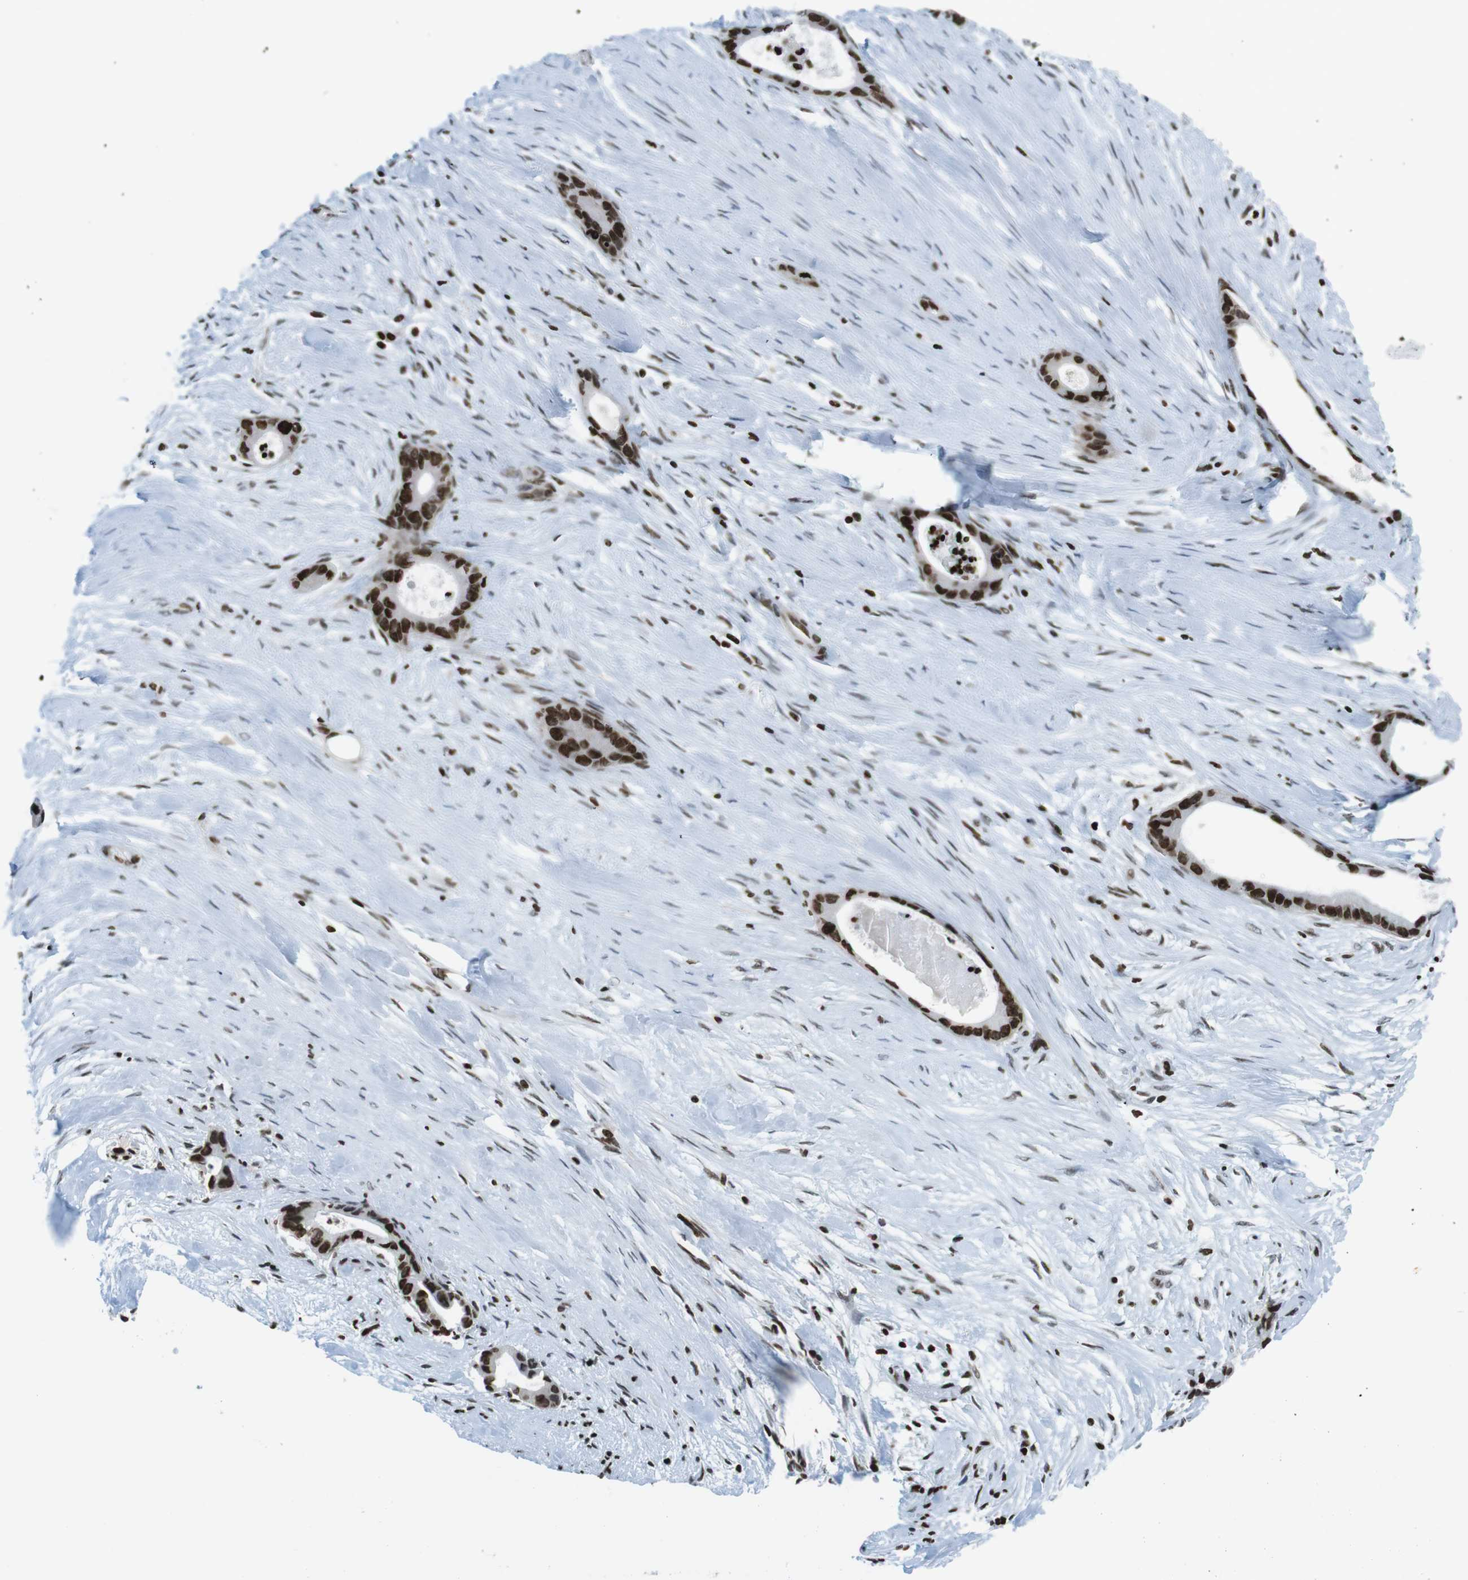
{"staining": {"intensity": "strong", "quantity": ">75%", "location": "nuclear"}, "tissue": "liver cancer", "cell_type": "Tumor cells", "image_type": "cancer", "snomed": [{"axis": "morphology", "description": "Cholangiocarcinoma"}, {"axis": "topography", "description": "Liver"}], "caption": "Human liver cancer (cholangiocarcinoma) stained with a brown dye shows strong nuclear positive expression in about >75% of tumor cells.", "gene": "H2AC8", "patient": {"sex": "female", "age": 55}}